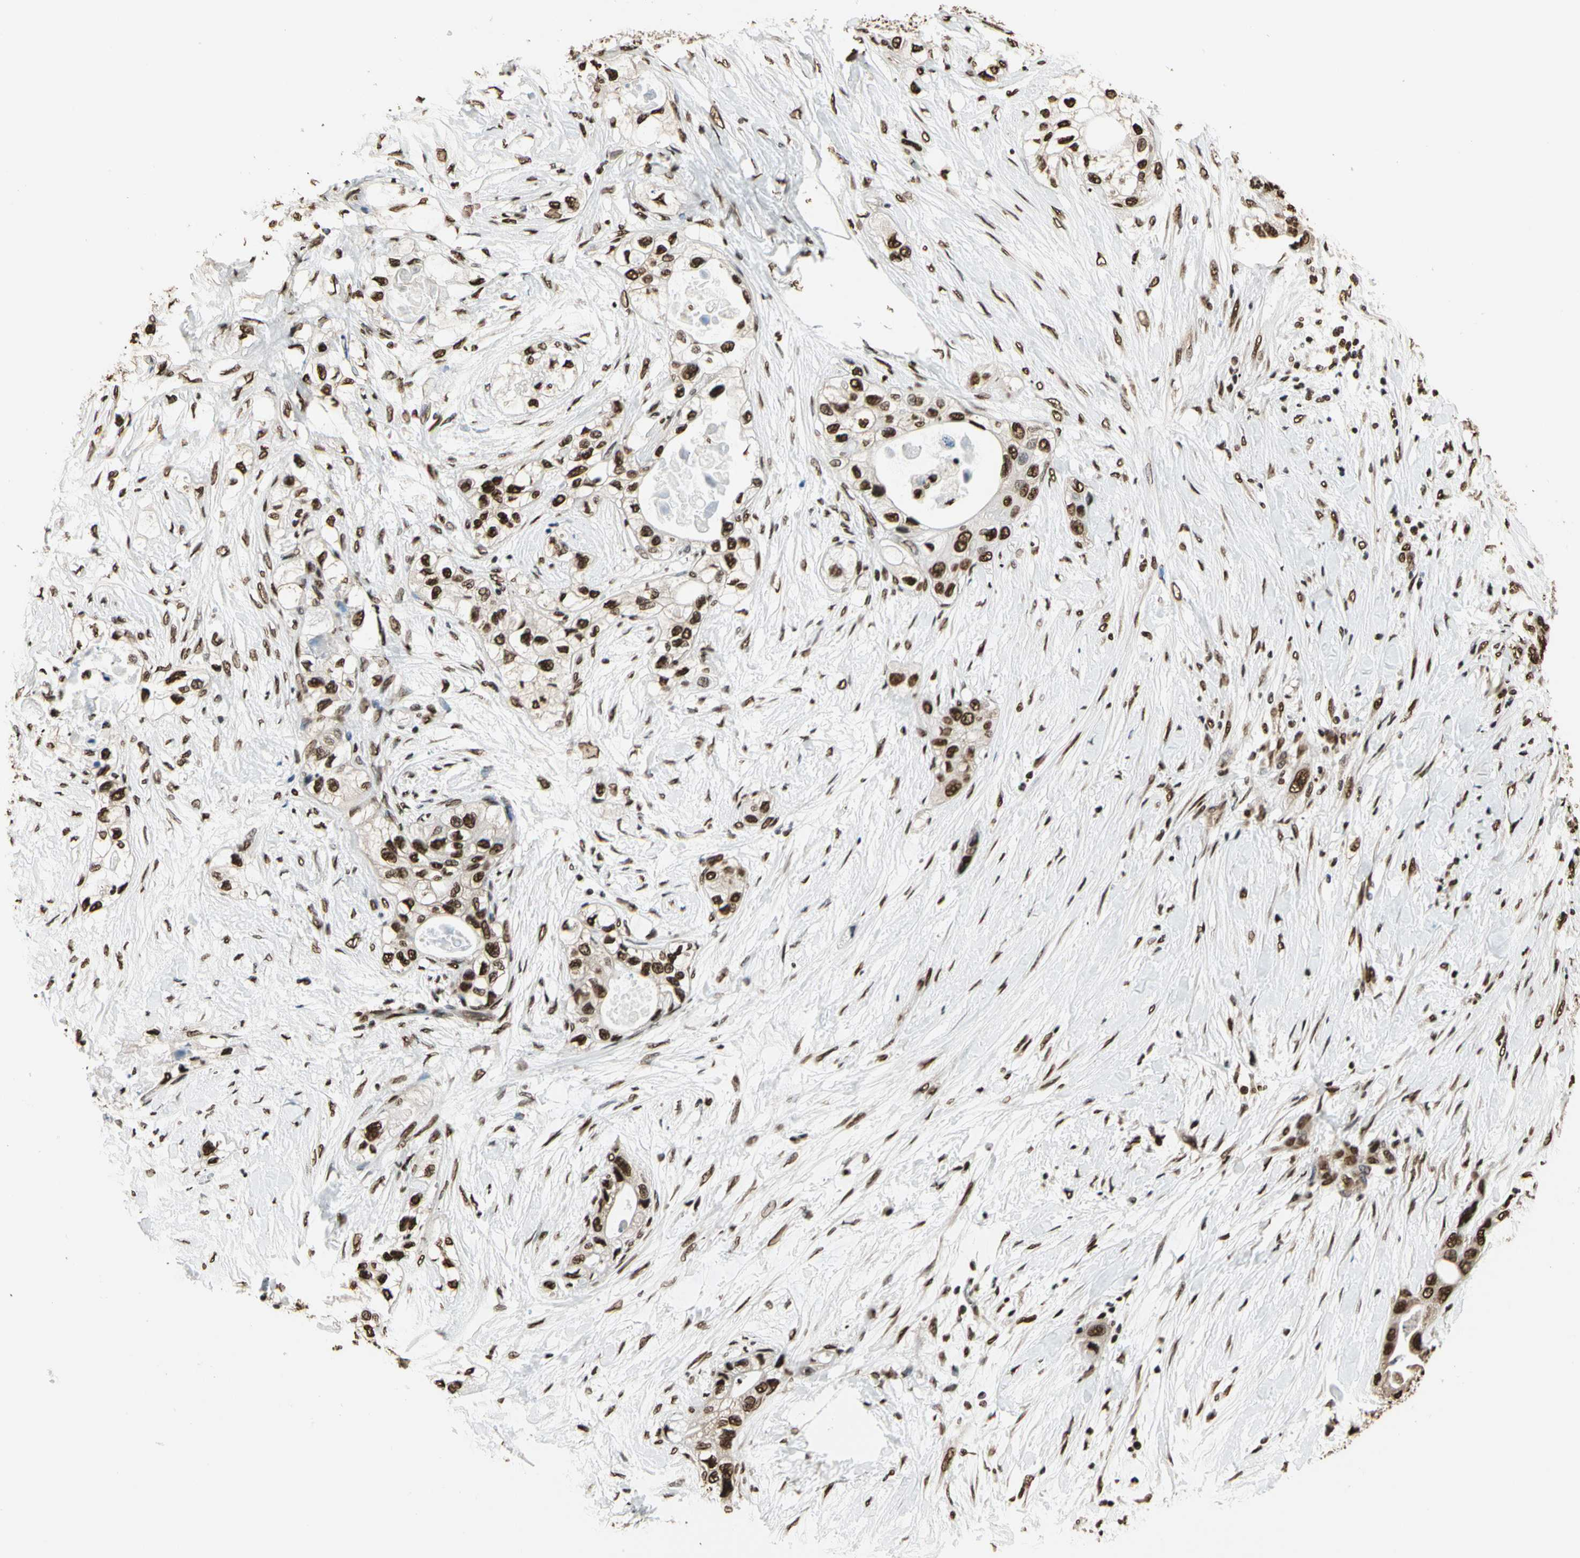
{"staining": {"intensity": "strong", "quantity": ">75%", "location": "nuclear"}, "tissue": "pancreatic cancer", "cell_type": "Tumor cells", "image_type": "cancer", "snomed": [{"axis": "morphology", "description": "Adenocarcinoma, NOS"}, {"axis": "topography", "description": "Pancreas"}], "caption": "Immunohistochemical staining of human pancreatic cancer (adenocarcinoma) reveals strong nuclear protein expression in about >75% of tumor cells. The staining is performed using DAB brown chromogen to label protein expression. The nuclei are counter-stained blue using hematoxylin.", "gene": "HNRNPK", "patient": {"sex": "female", "age": 70}}